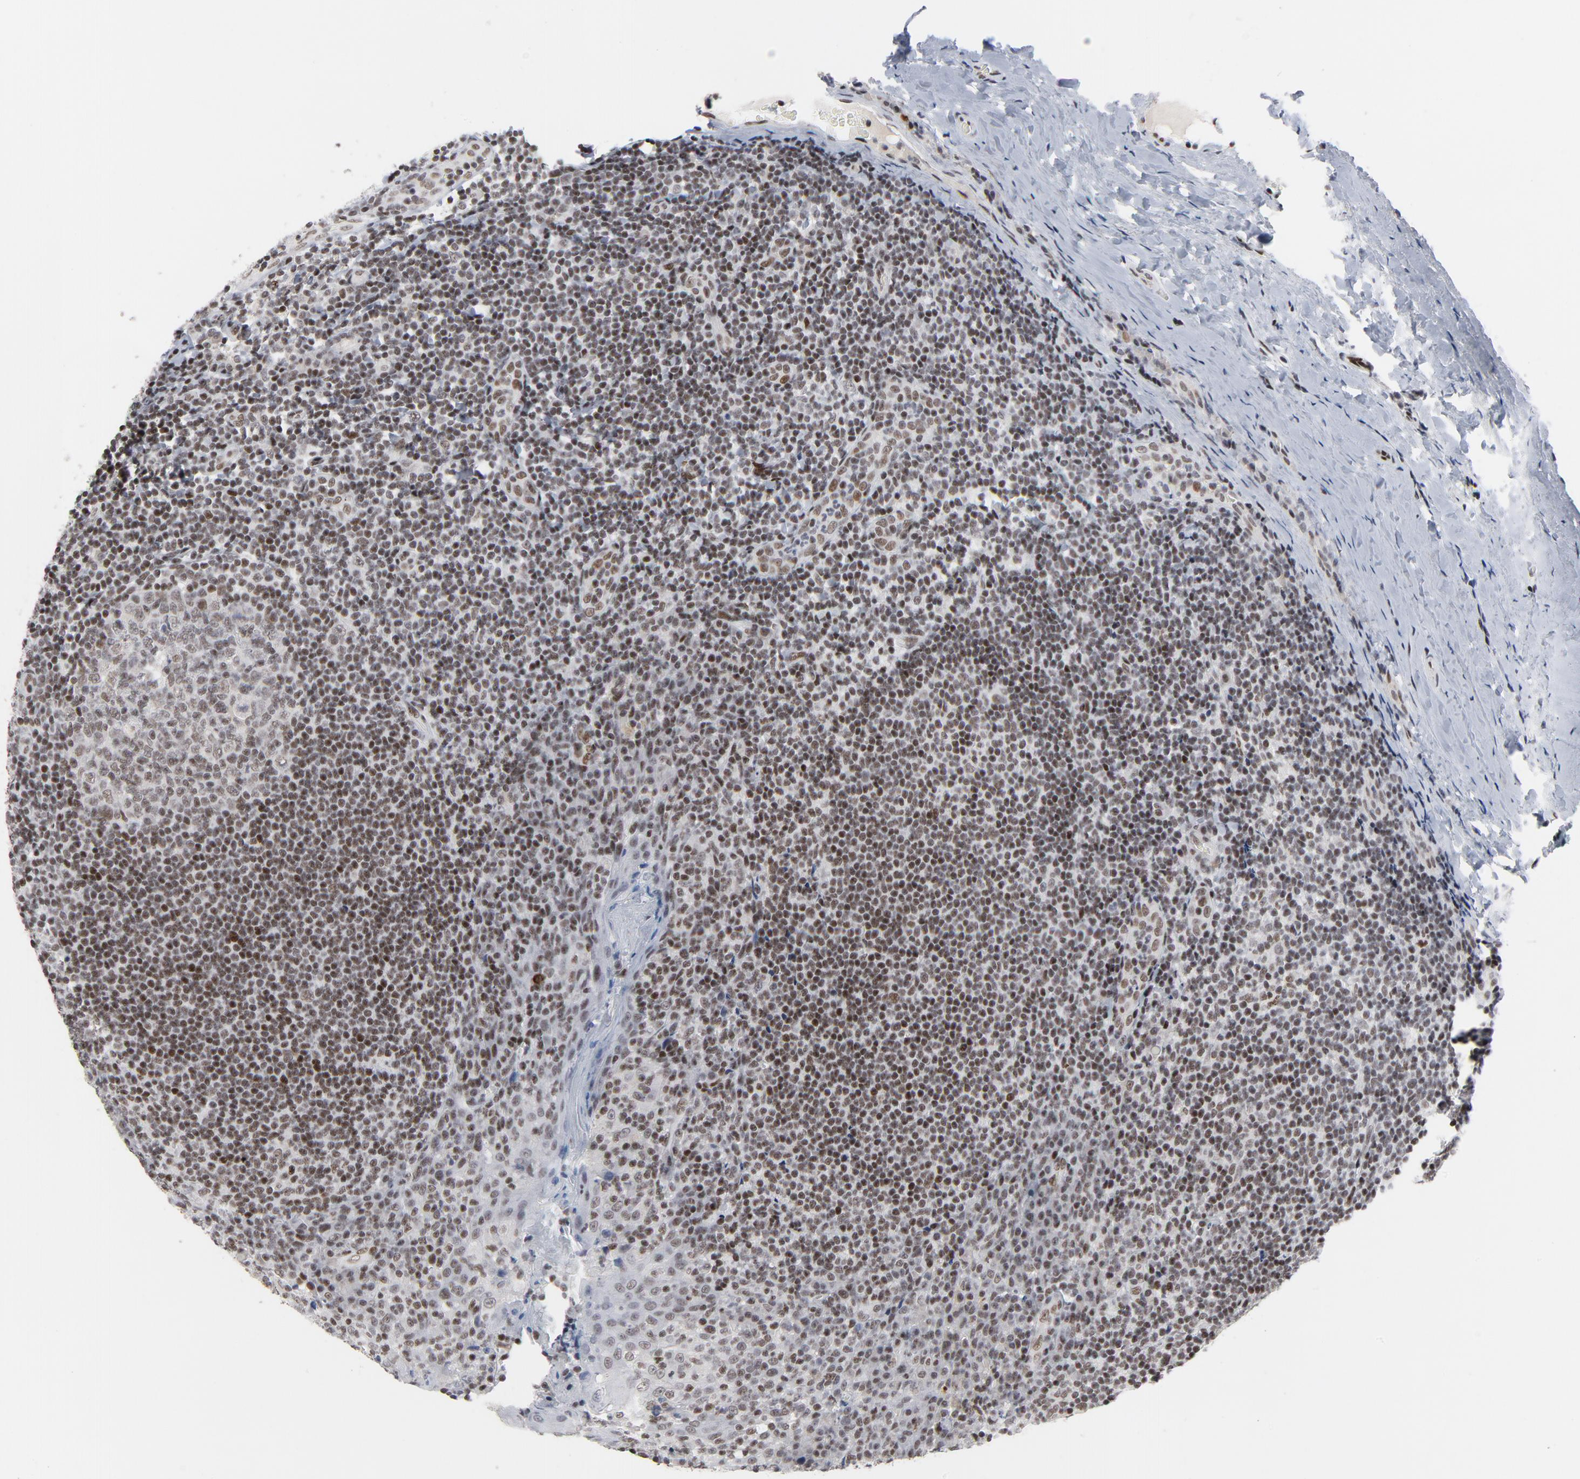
{"staining": {"intensity": "moderate", "quantity": ">75%", "location": "nuclear"}, "tissue": "tonsil", "cell_type": "Germinal center cells", "image_type": "normal", "snomed": [{"axis": "morphology", "description": "Normal tissue, NOS"}, {"axis": "topography", "description": "Tonsil"}], "caption": "Tonsil stained with IHC reveals moderate nuclear positivity in approximately >75% of germinal center cells. Nuclei are stained in blue.", "gene": "GABPA", "patient": {"sex": "male", "age": 31}}